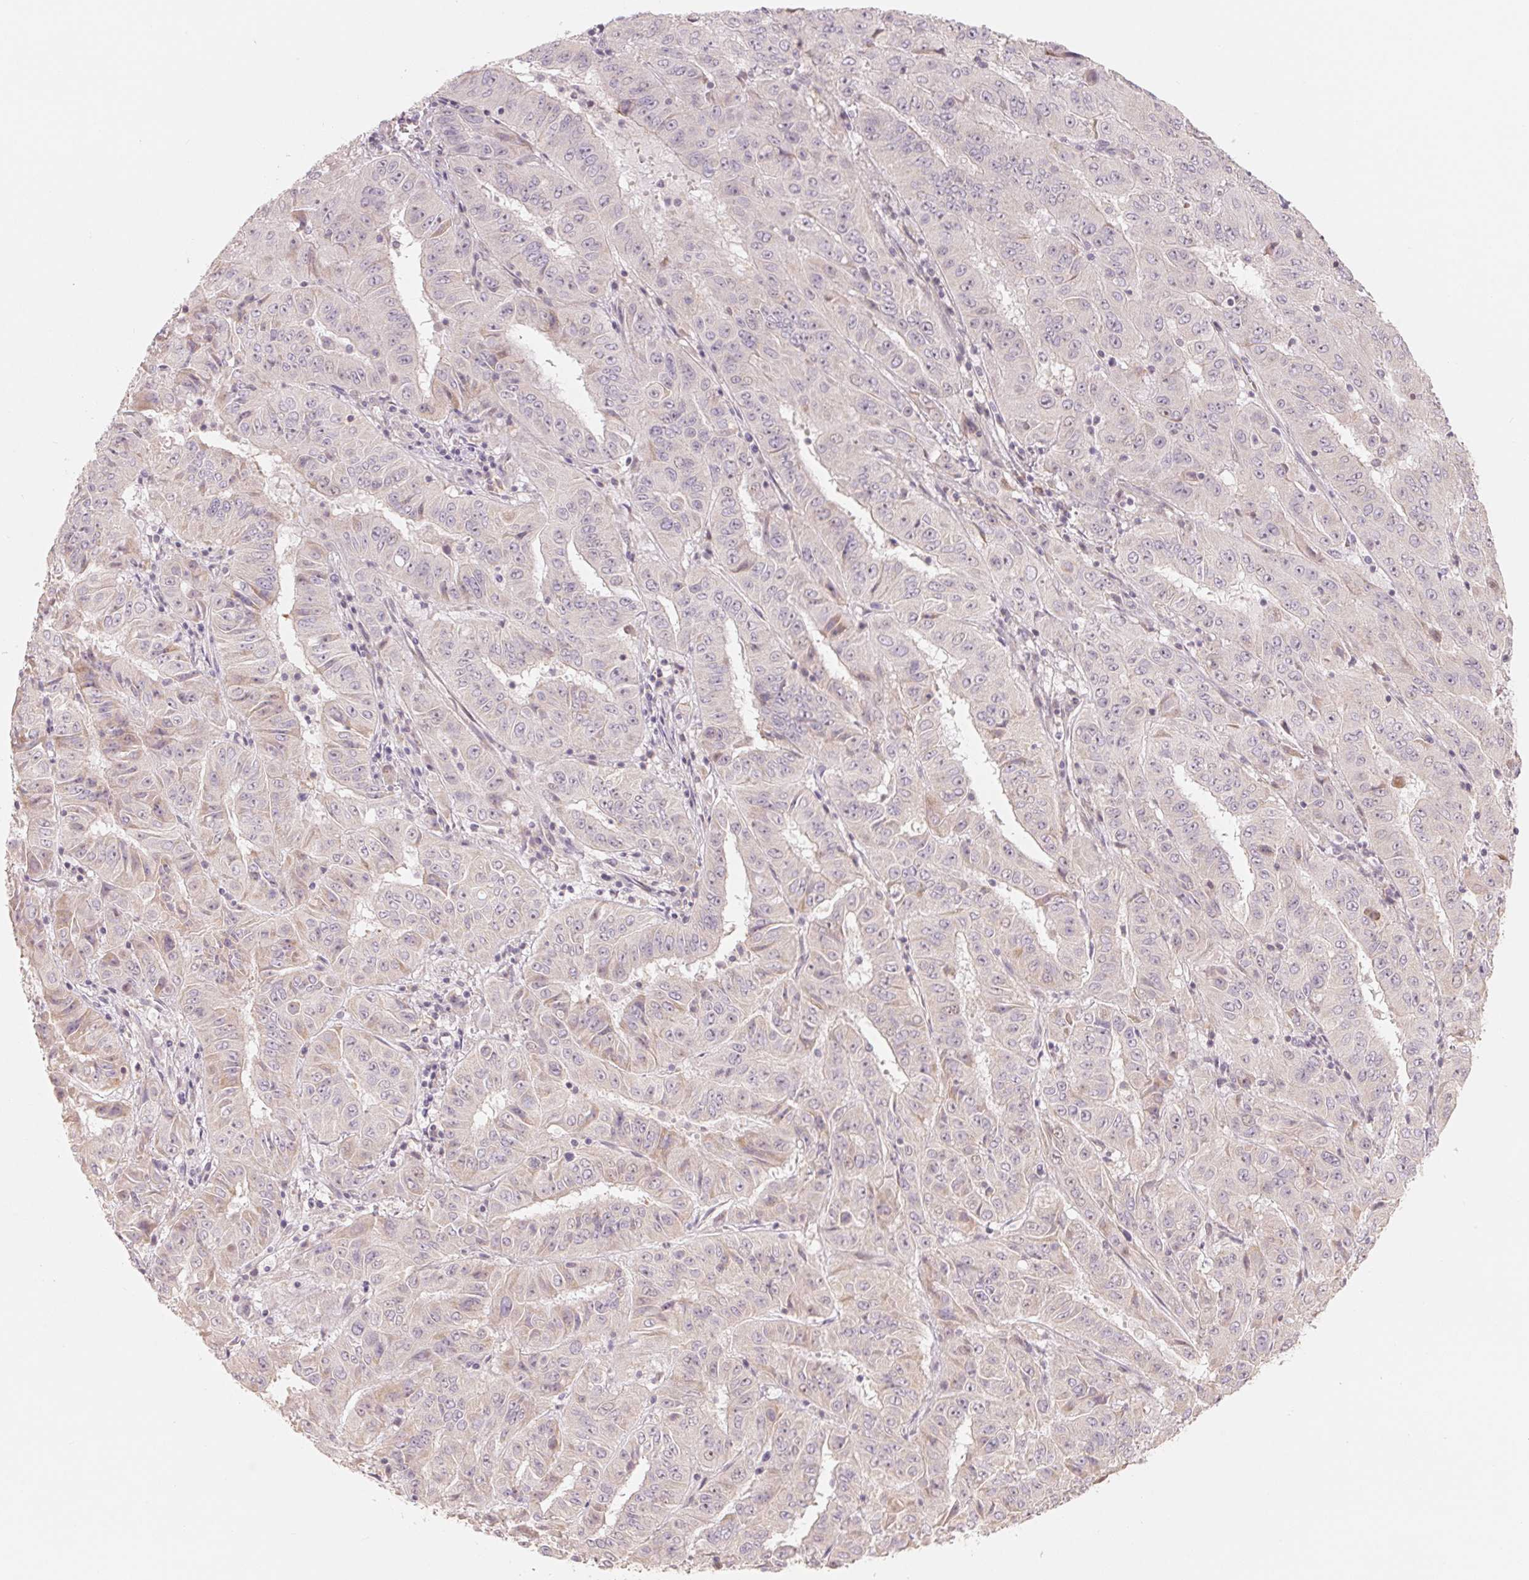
{"staining": {"intensity": "negative", "quantity": "none", "location": "none"}, "tissue": "pancreatic cancer", "cell_type": "Tumor cells", "image_type": "cancer", "snomed": [{"axis": "morphology", "description": "Adenocarcinoma, NOS"}, {"axis": "topography", "description": "Pancreas"}], "caption": "High power microscopy micrograph of an IHC photomicrograph of adenocarcinoma (pancreatic), revealing no significant positivity in tumor cells.", "gene": "DENND2C", "patient": {"sex": "male", "age": 63}}